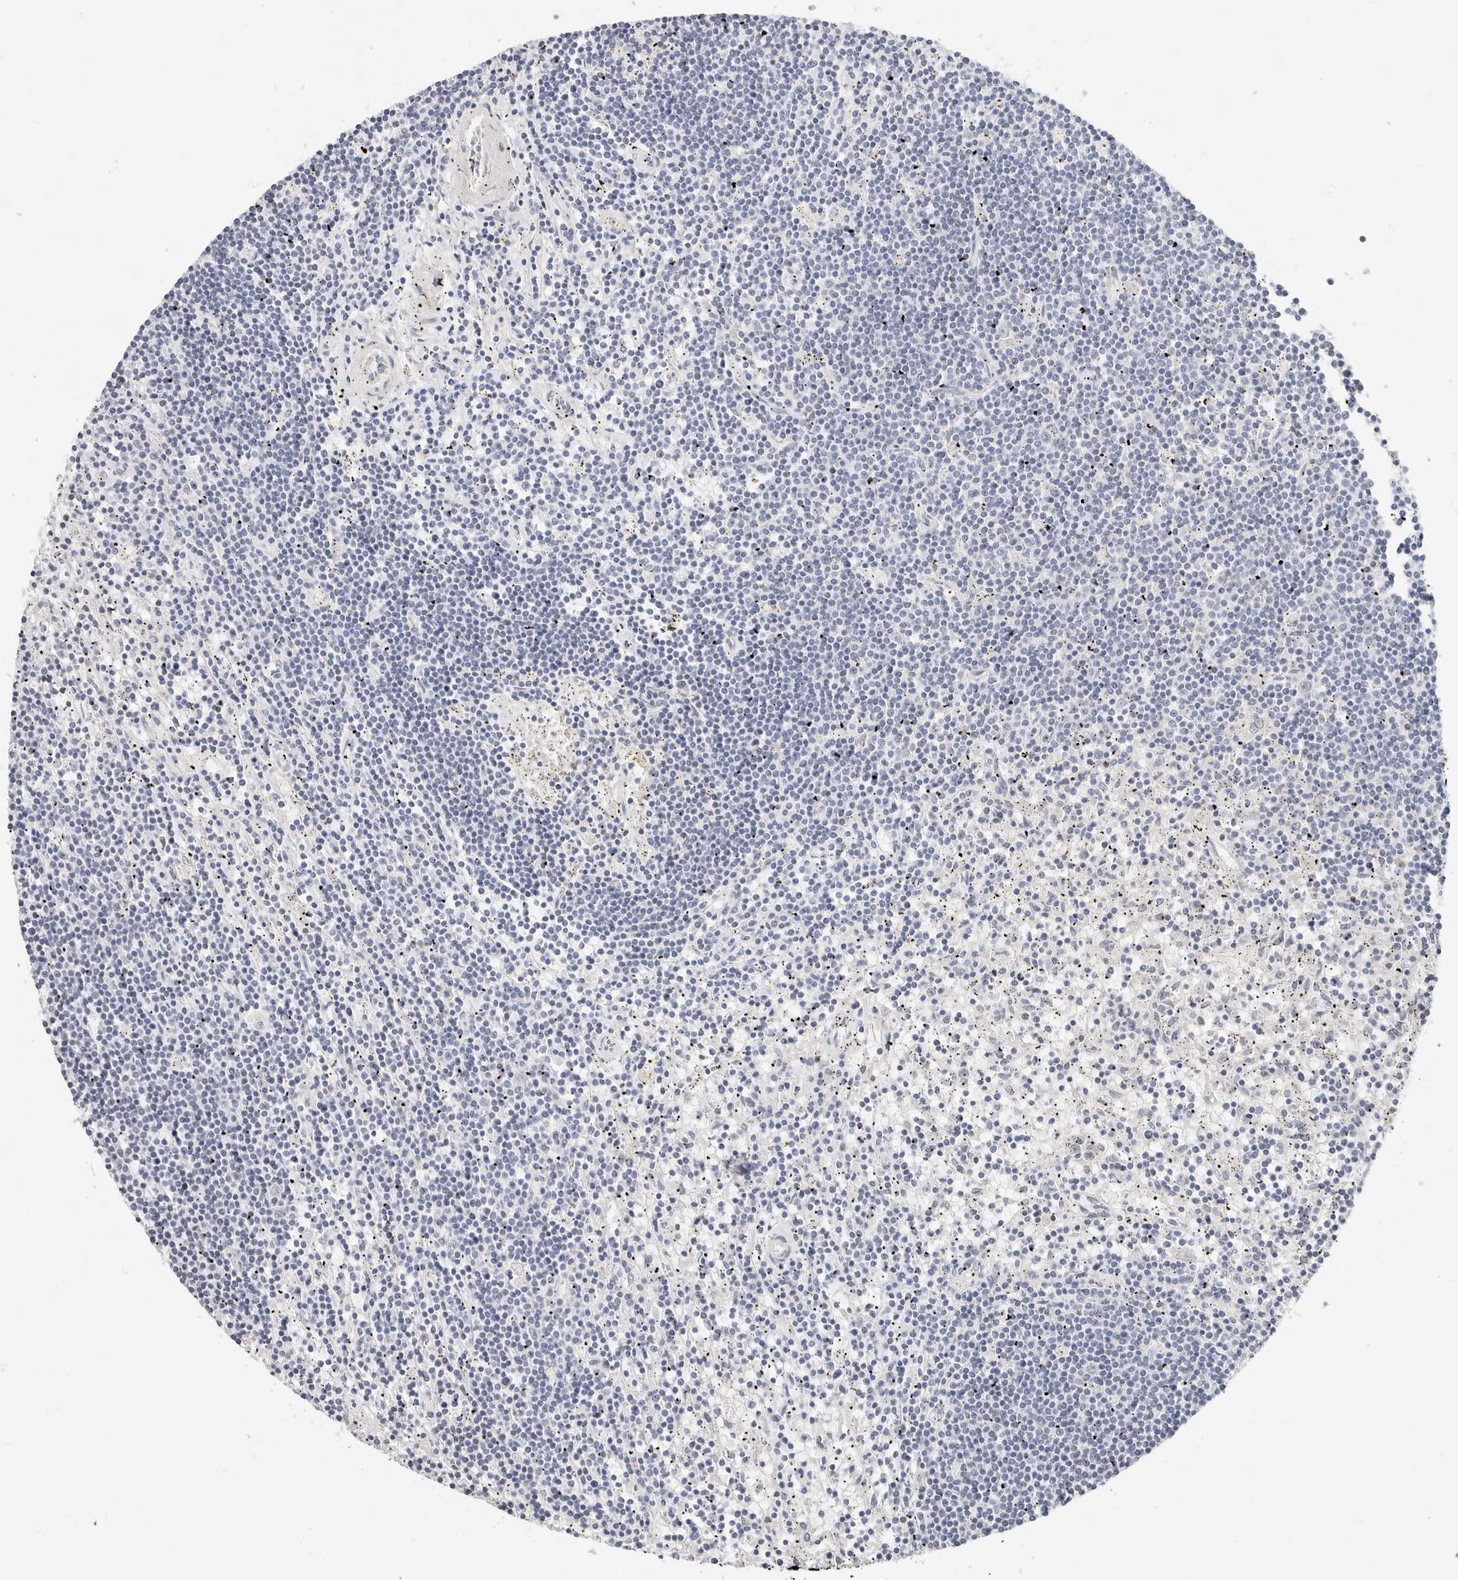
{"staining": {"intensity": "negative", "quantity": "none", "location": "none"}, "tissue": "lymphoma", "cell_type": "Tumor cells", "image_type": "cancer", "snomed": [{"axis": "morphology", "description": "Malignant lymphoma, non-Hodgkin's type, Low grade"}, {"axis": "topography", "description": "Spleen"}], "caption": "Tumor cells are negative for brown protein staining in lymphoma. The staining is performed using DAB brown chromogen with nuclei counter-stained in using hematoxylin.", "gene": "ZRANB1", "patient": {"sex": "male", "age": 76}}